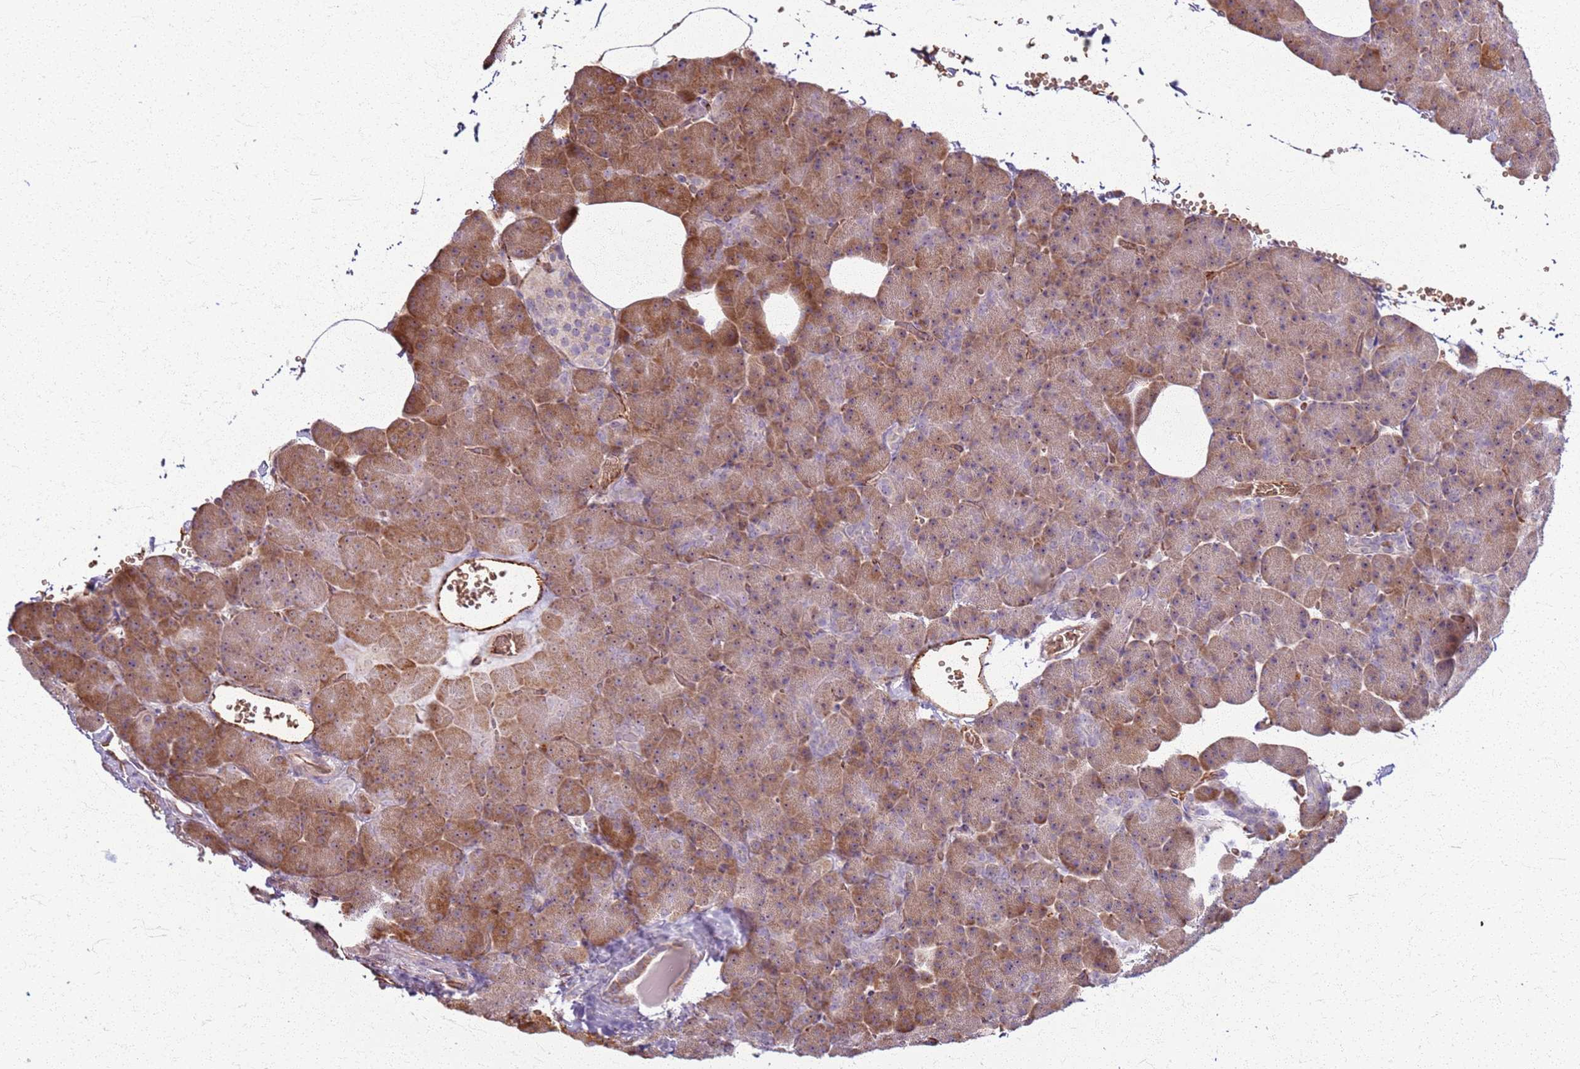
{"staining": {"intensity": "moderate", "quantity": ">75%", "location": "cytoplasmic/membranous,nuclear"}, "tissue": "pancreas", "cell_type": "Exocrine glandular cells", "image_type": "normal", "snomed": [{"axis": "morphology", "description": "Normal tissue, NOS"}, {"axis": "morphology", "description": "Carcinoid, malignant, NOS"}, {"axis": "topography", "description": "Pancreas"}], "caption": "Pancreas stained with DAB (3,3'-diaminobenzidine) immunohistochemistry shows medium levels of moderate cytoplasmic/membranous,nuclear expression in about >75% of exocrine glandular cells.", "gene": "KRI1", "patient": {"sex": "female", "age": 35}}